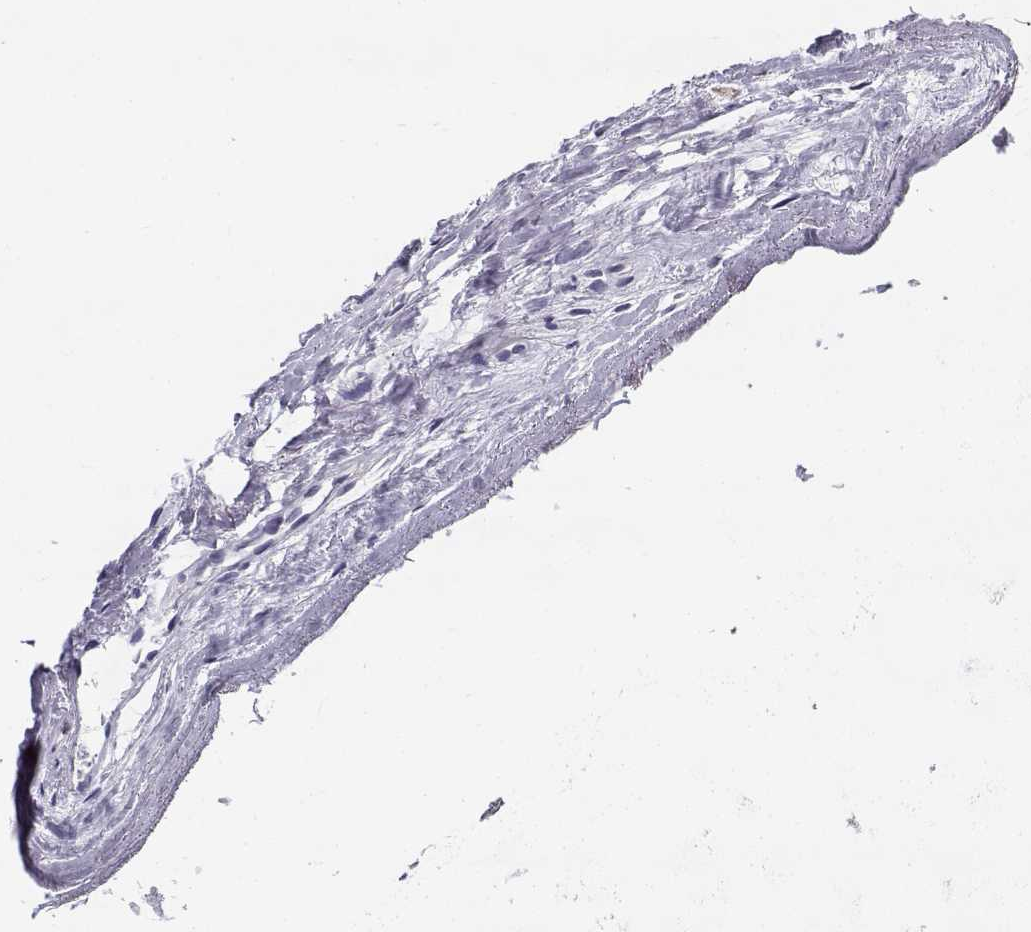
{"staining": {"intensity": "negative", "quantity": "none", "location": "none"}, "tissue": "soft tissue", "cell_type": "Fibroblasts", "image_type": "normal", "snomed": [{"axis": "morphology", "description": "Normal tissue, NOS"}, {"axis": "topography", "description": "Cartilage tissue"}], "caption": "DAB (3,3'-diaminobenzidine) immunohistochemical staining of normal soft tissue displays no significant staining in fibroblasts.", "gene": "CREB3L3", "patient": {"sex": "male", "age": 62}}